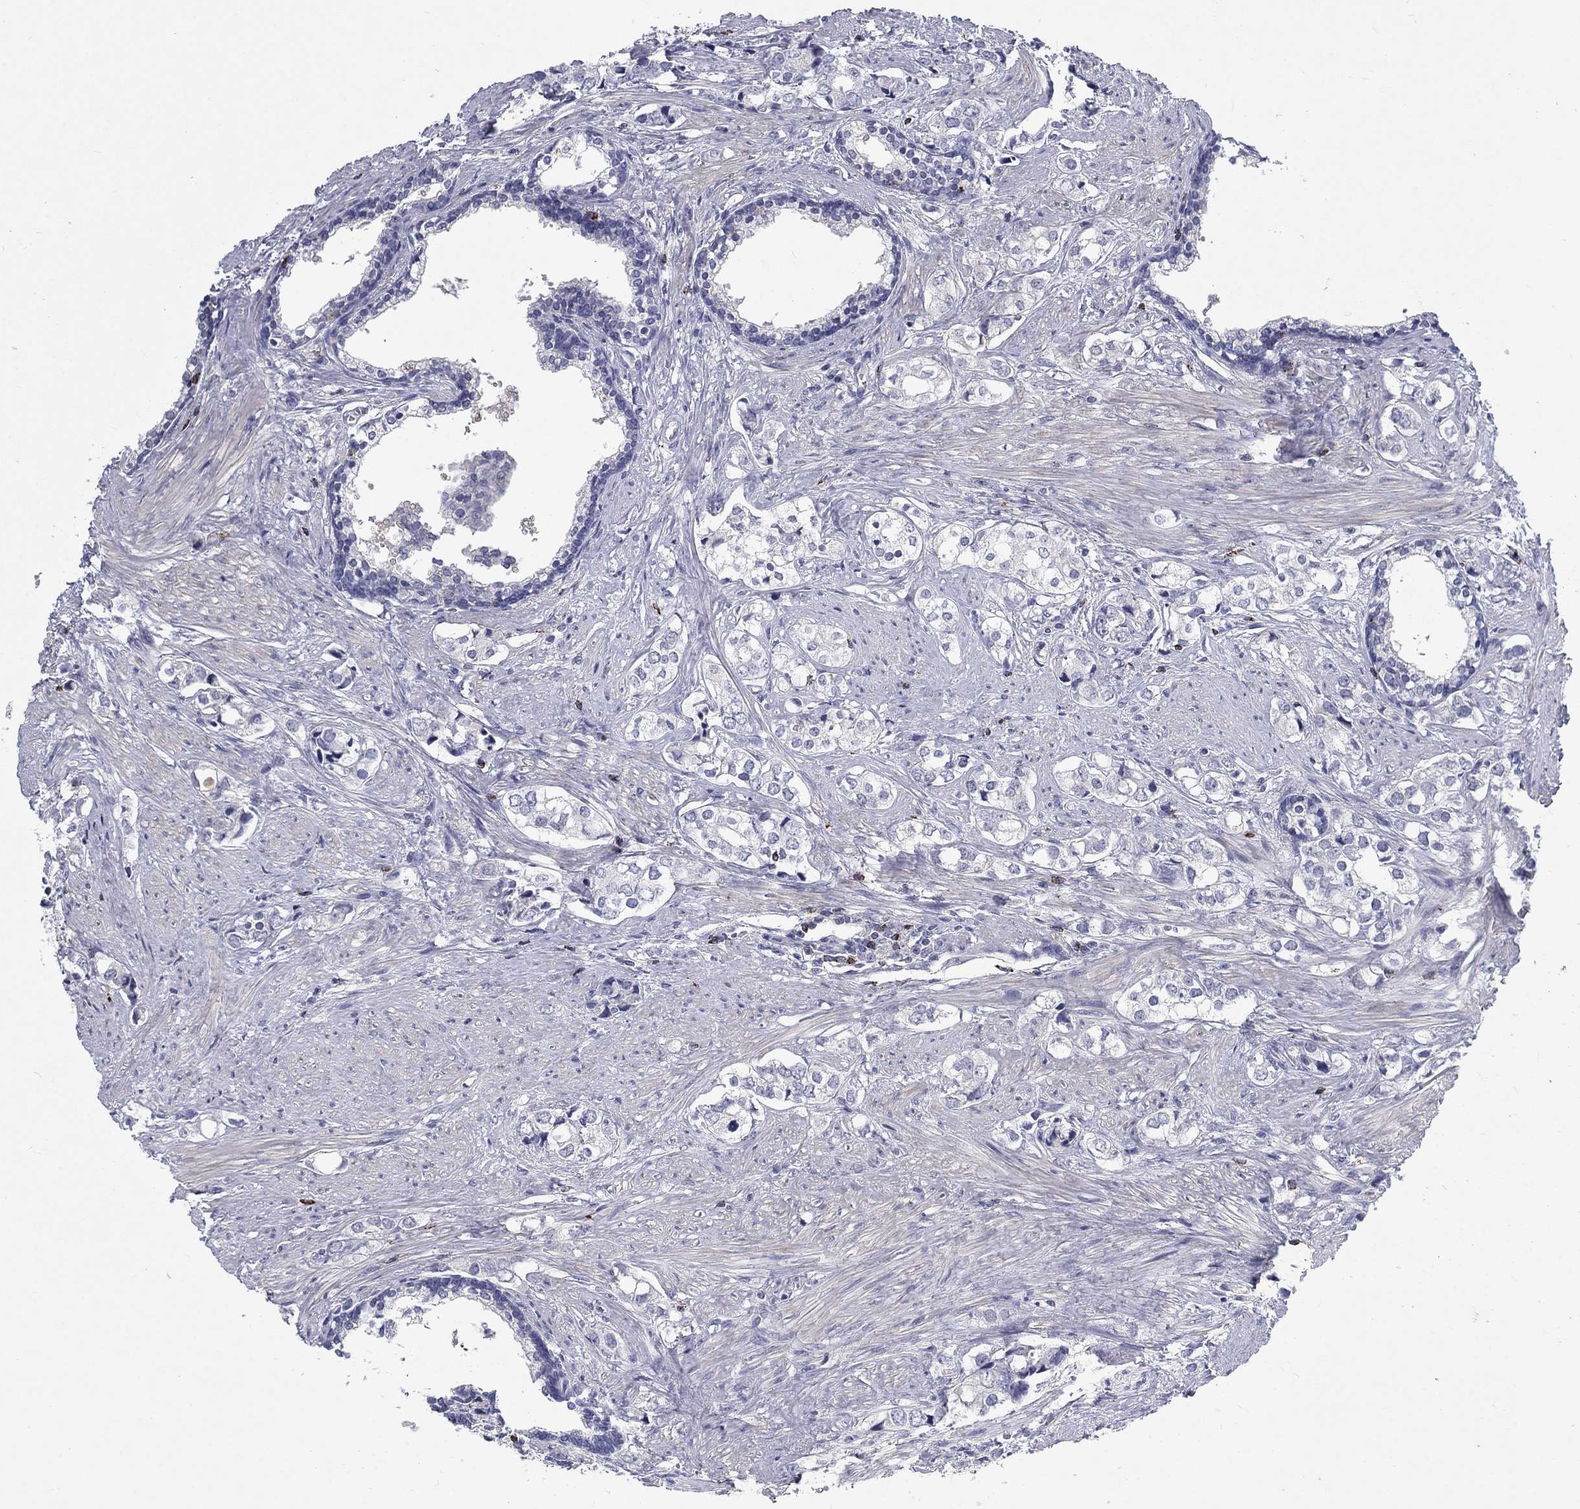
{"staining": {"intensity": "negative", "quantity": "none", "location": "none"}, "tissue": "prostate cancer", "cell_type": "Tumor cells", "image_type": "cancer", "snomed": [{"axis": "morphology", "description": "Adenocarcinoma, NOS"}, {"axis": "topography", "description": "Prostate and seminal vesicle, NOS"}], "caption": "Tumor cells show no significant protein positivity in prostate cancer (adenocarcinoma).", "gene": "GZMA", "patient": {"sex": "male", "age": 63}}